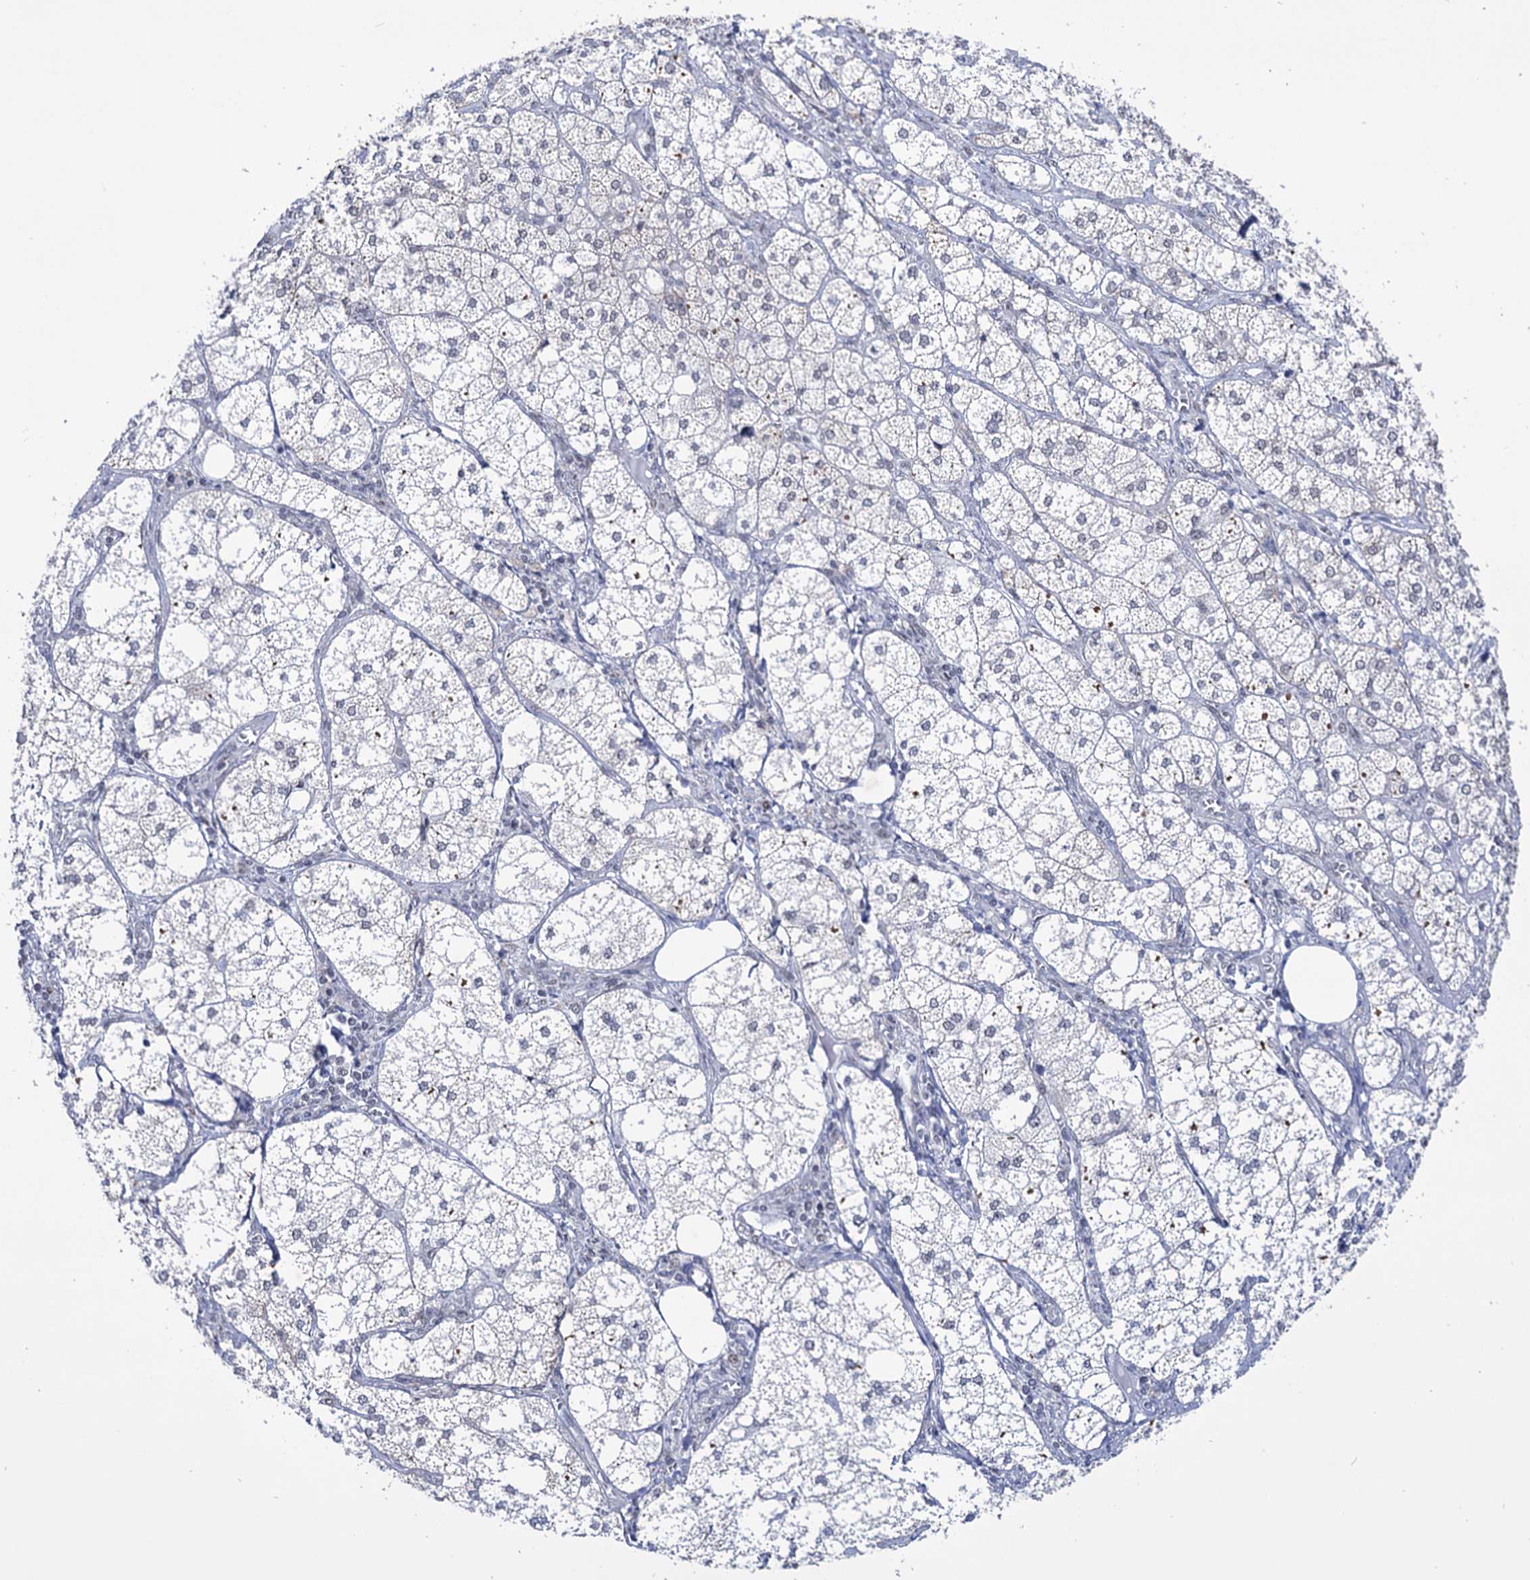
{"staining": {"intensity": "moderate", "quantity": "<25%", "location": "cytoplasmic/membranous"}, "tissue": "adrenal gland", "cell_type": "Glandular cells", "image_type": "normal", "snomed": [{"axis": "morphology", "description": "Normal tissue, NOS"}, {"axis": "topography", "description": "Adrenal gland"}], "caption": "Protein expression analysis of benign human adrenal gland reveals moderate cytoplasmic/membranous expression in approximately <25% of glandular cells.", "gene": "ABHD10", "patient": {"sex": "female", "age": 61}}